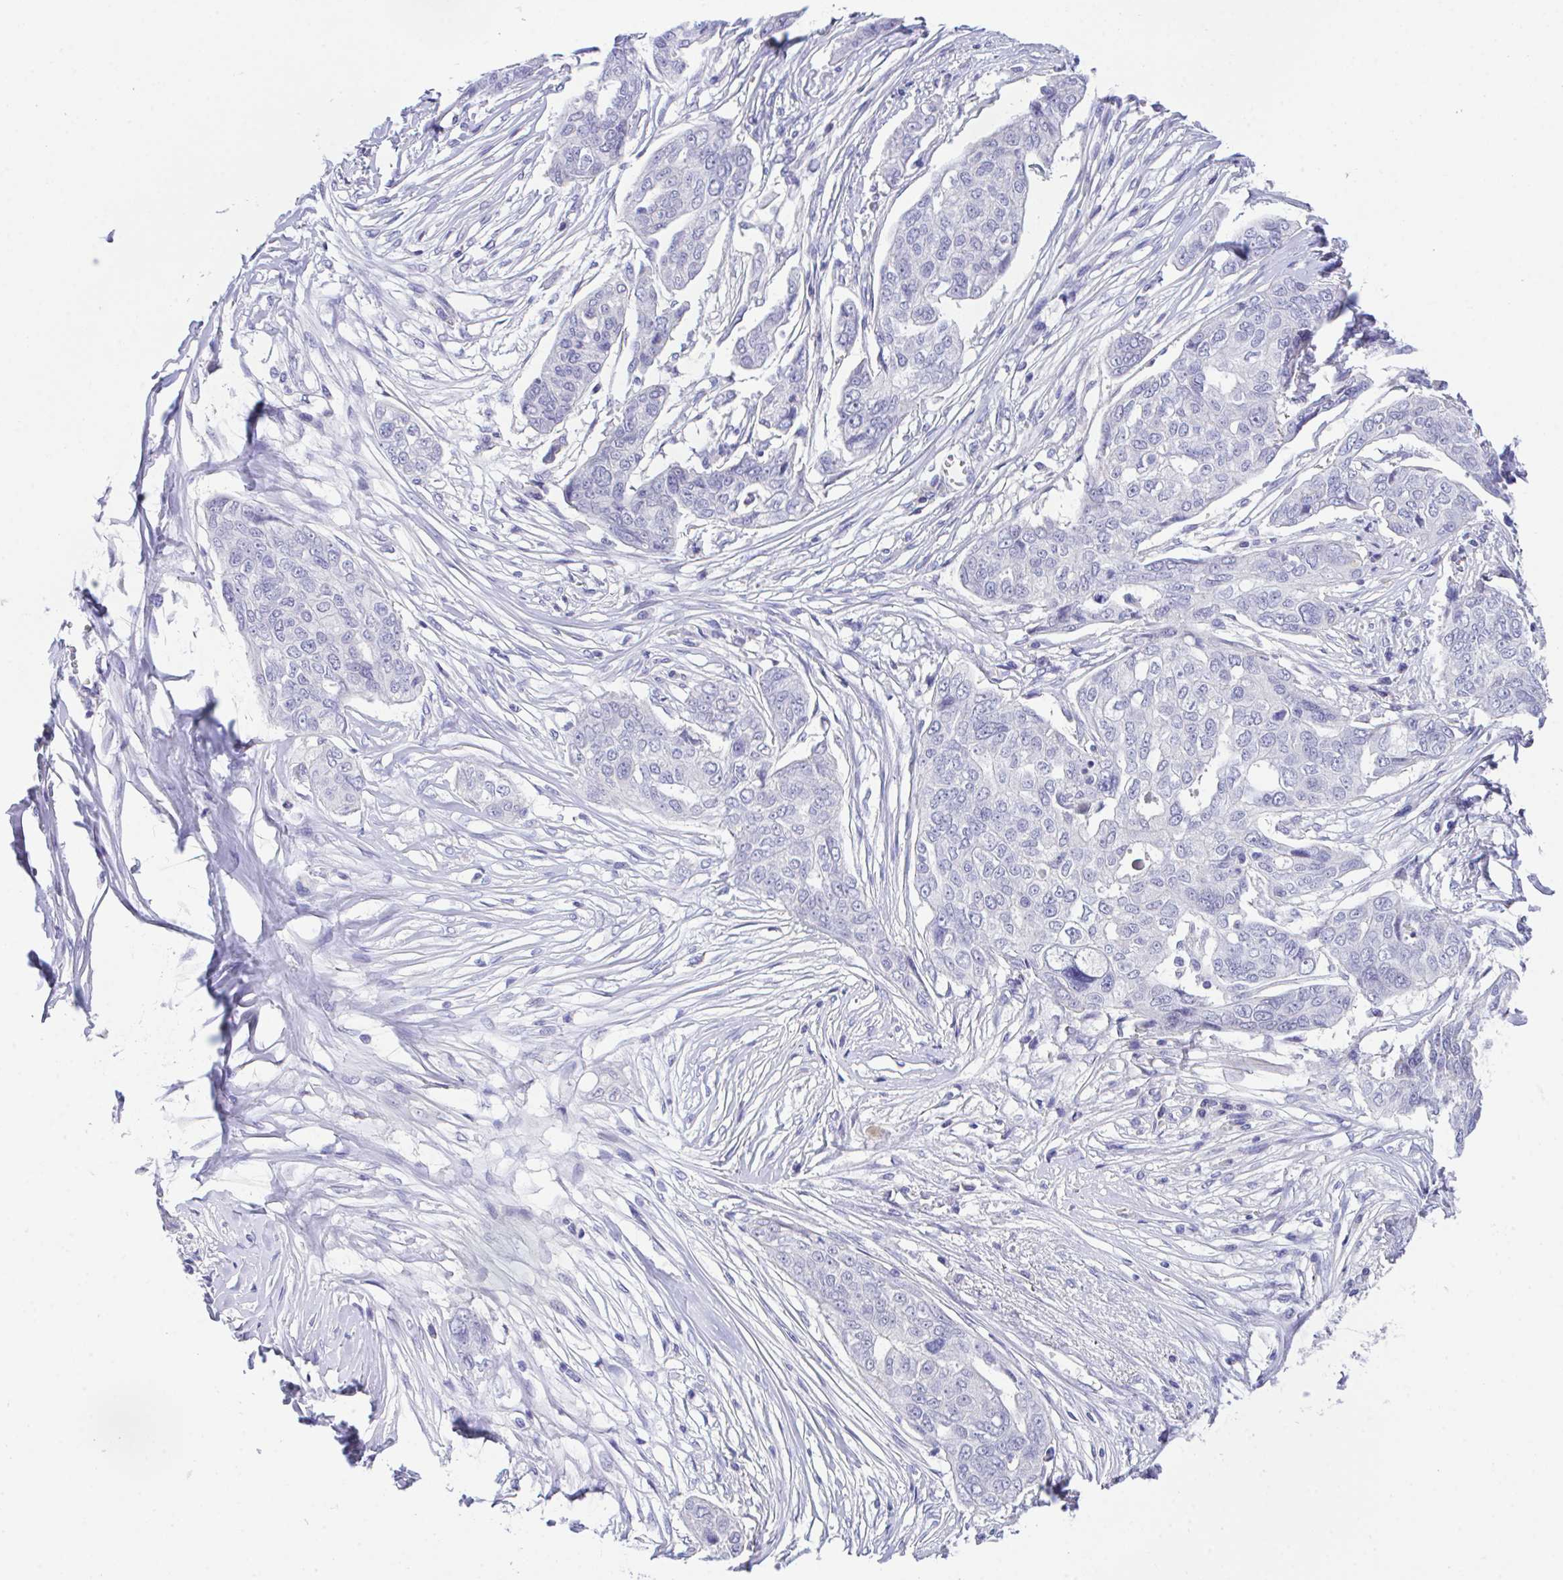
{"staining": {"intensity": "negative", "quantity": "none", "location": "none"}, "tissue": "ovarian cancer", "cell_type": "Tumor cells", "image_type": "cancer", "snomed": [{"axis": "morphology", "description": "Carcinoma, endometroid"}, {"axis": "topography", "description": "Ovary"}], "caption": "High magnification brightfield microscopy of endometroid carcinoma (ovarian) stained with DAB (brown) and counterstained with hematoxylin (blue): tumor cells show no significant expression. (Brightfield microscopy of DAB immunohistochemistry (IHC) at high magnification).", "gene": "HOXB4", "patient": {"sex": "female", "age": 70}}